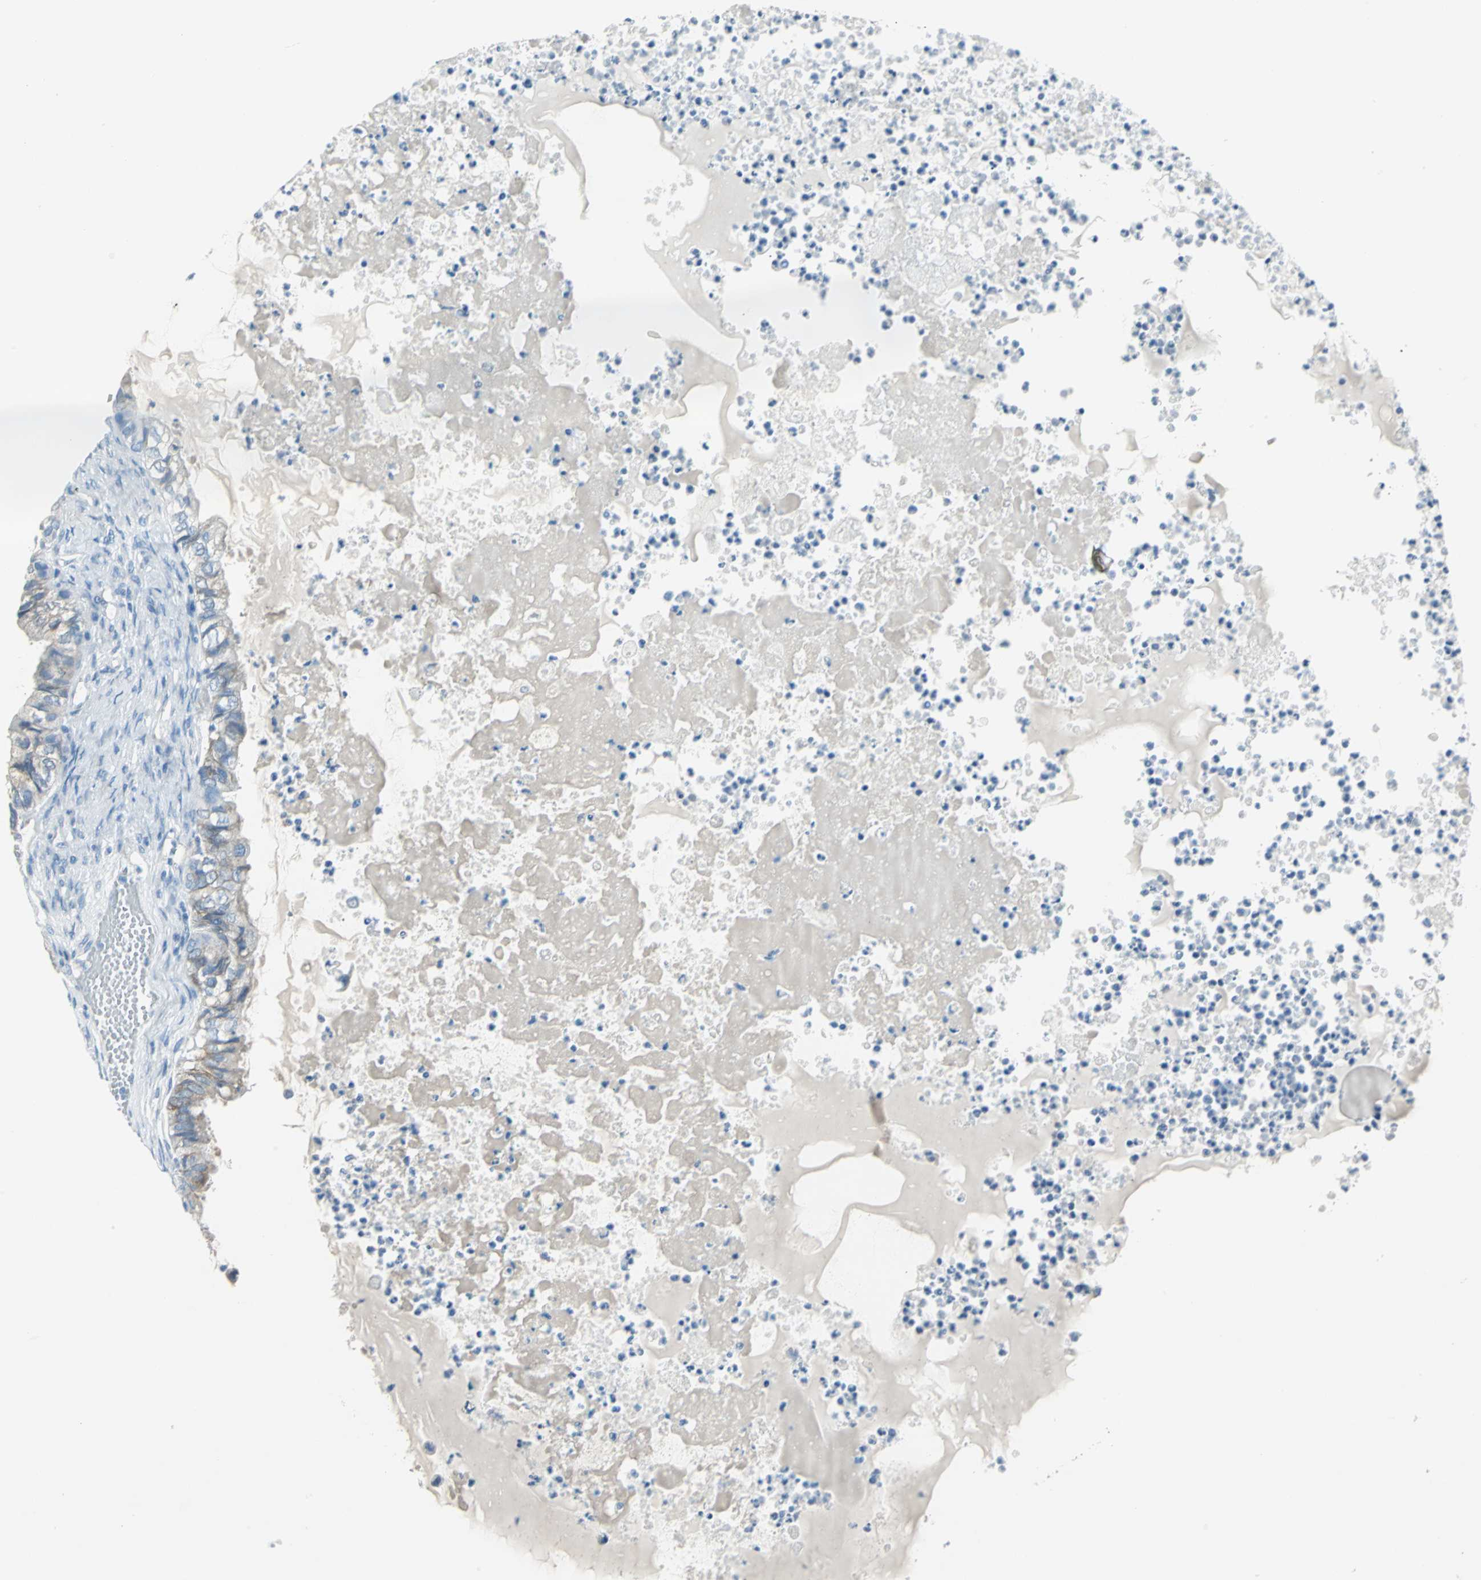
{"staining": {"intensity": "weak", "quantity": "25%-75%", "location": "cytoplasmic/membranous"}, "tissue": "ovarian cancer", "cell_type": "Tumor cells", "image_type": "cancer", "snomed": [{"axis": "morphology", "description": "Cystadenocarcinoma, mucinous, NOS"}, {"axis": "topography", "description": "Ovary"}], "caption": "Approximately 25%-75% of tumor cells in ovarian mucinous cystadenocarcinoma show weak cytoplasmic/membranous protein expression as visualized by brown immunohistochemical staining.", "gene": "CYB5A", "patient": {"sex": "female", "age": 80}}